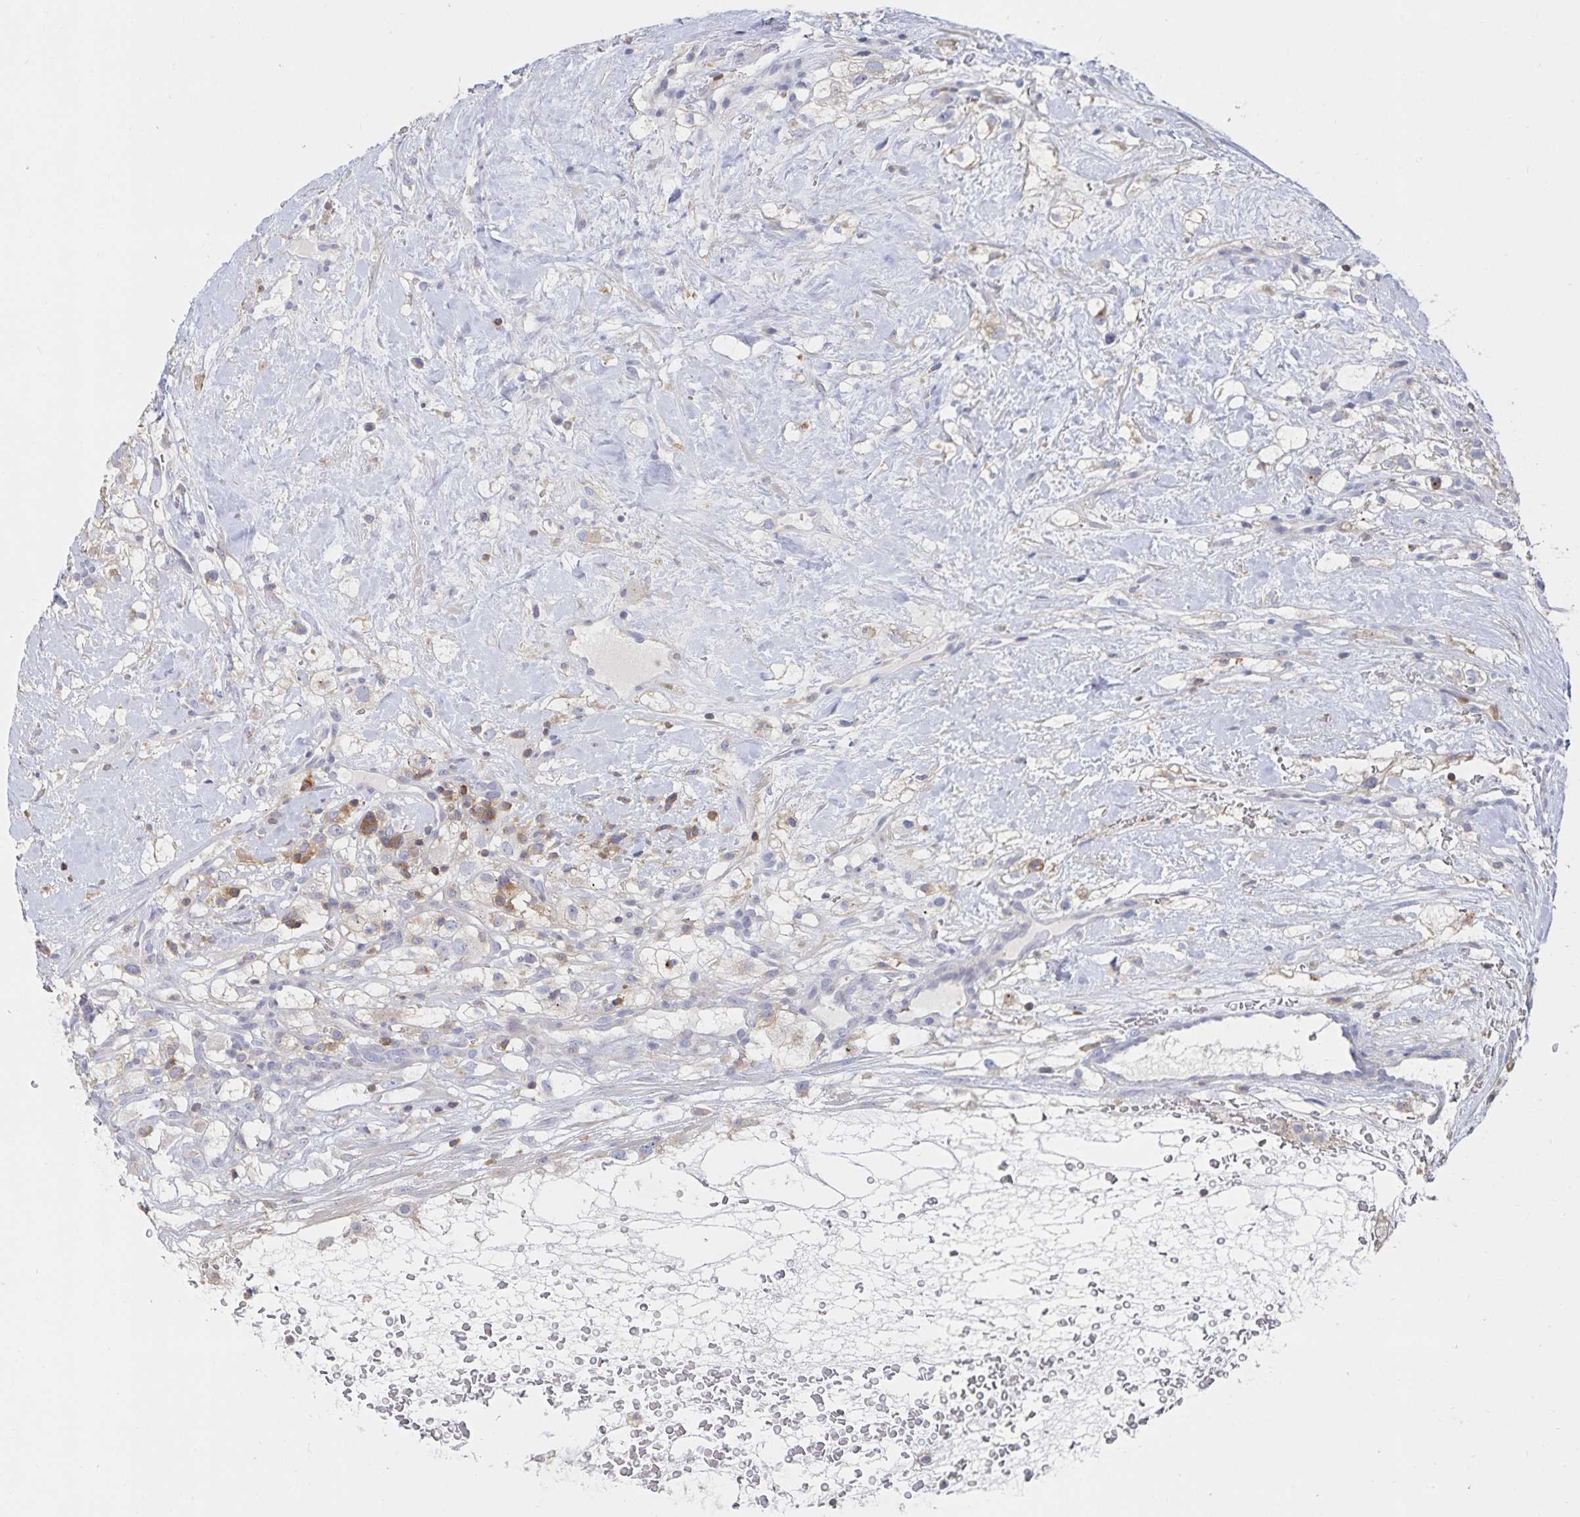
{"staining": {"intensity": "negative", "quantity": "none", "location": "none"}, "tissue": "renal cancer", "cell_type": "Tumor cells", "image_type": "cancer", "snomed": [{"axis": "morphology", "description": "Adenocarcinoma, NOS"}, {"axis": "topography", "description": "Kidney"}], "caption": "Adenocarcinoma (renal) stained for a protein using immunohistochemistry reveals no staining tumor cells.", "gene": "PIK3CD", "patient": {"sex": "male", "age": 59}}